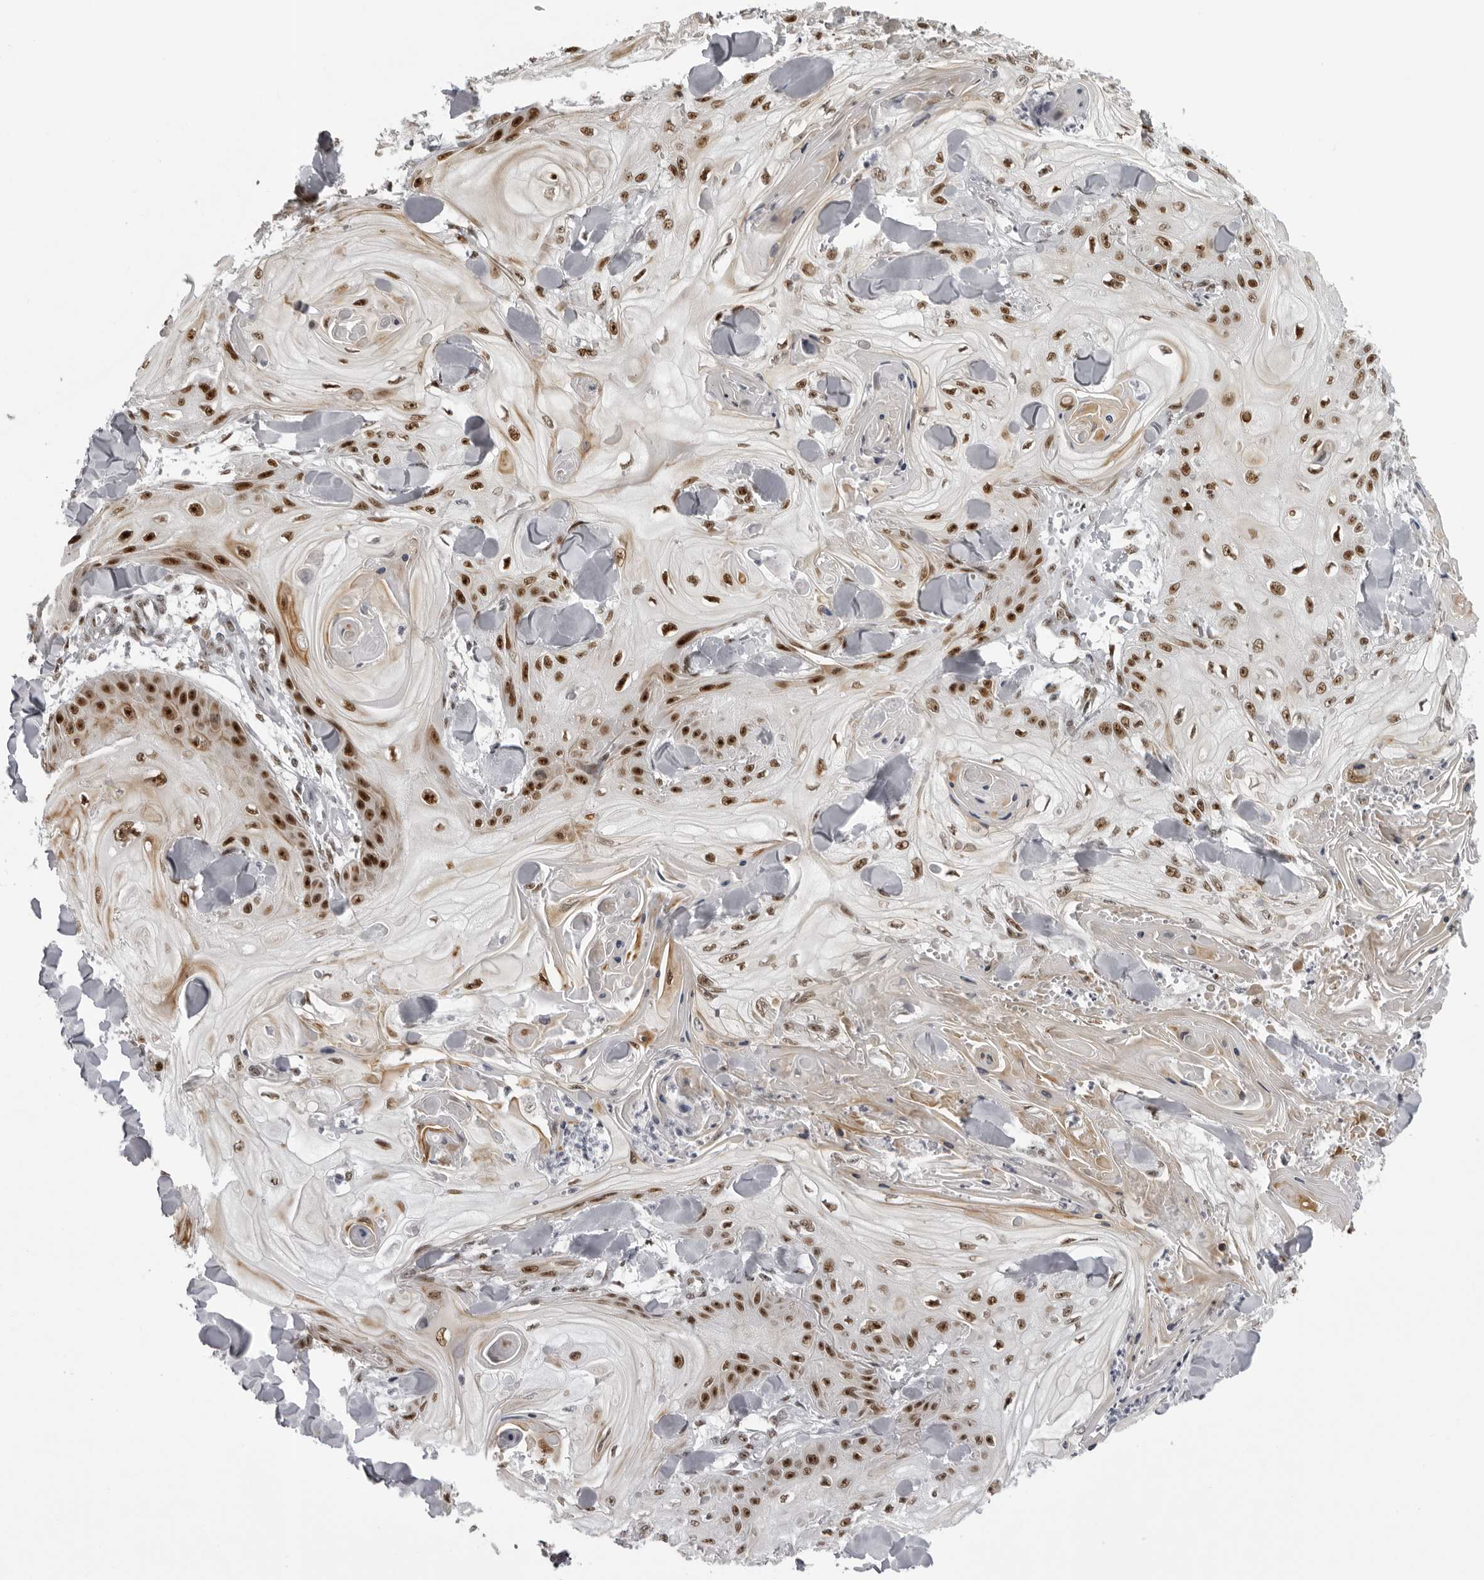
{"staining": {"intensity": "strong", "quantity": ">75%", "location": "nuclear"}, "tissue": "skin cancer", "cell_type": "Tumor cells", "image_type": "cancer", "snomed": [{"axis": "morphology", "description": "Squamous cell carcinoma, NOS"}, {"axis": "topography", "description": "Skin"}], "caption": "Skin cancer stained for a protein exhibits strong nuclear positivity in tumor cells. The staining is performed using DAB (3,3'-diaminobenzidine) brown chromogen to label protein expression. The nuclei are counter-stained blue using hematoxylin.", "gene": "HEXIM2", "patient": {"sex": "male", "age": 74}}